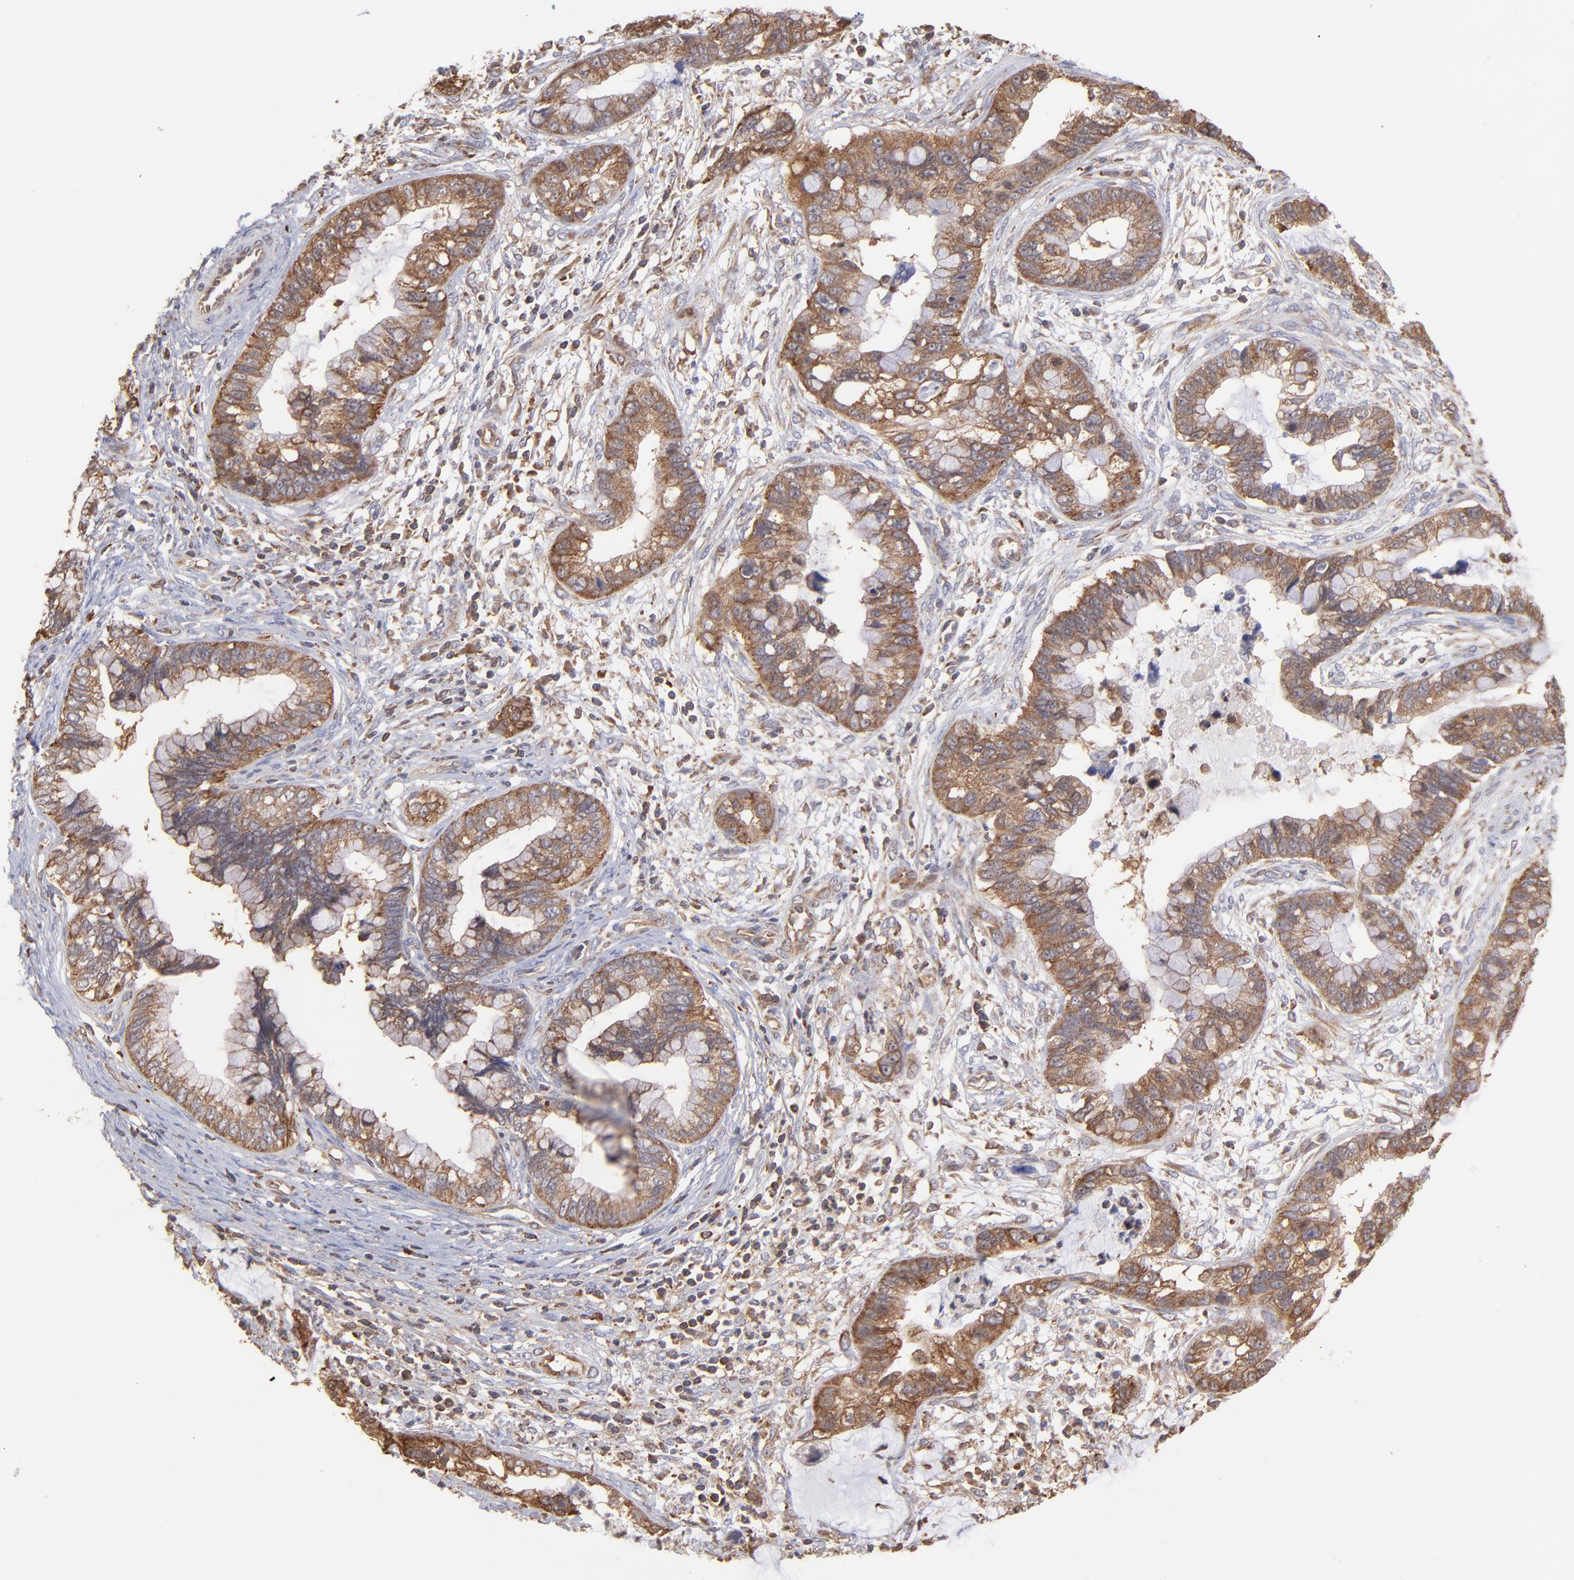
{"staining": {"intensity": "moderate", "quantity": ">75%", "location": "cytoplasmic/membranous"}, "tissue": "cervical cancer", "cell_type": "Tumor cells", "image_type": "cancer", "snomed": [{"axis": "morphology", "description": "Adenocarcinoma, NOS"}, {"axis": "topography", "description": "Cervix"}], "caption": "Cervical adenocarcinoma stained for a protein (brown) shows moderate cytoplasmic/membranous positive expression in about >75% of tumor cells.", "gene": "MAPRE1", "patient": {"sex": "female", "age": 44}}